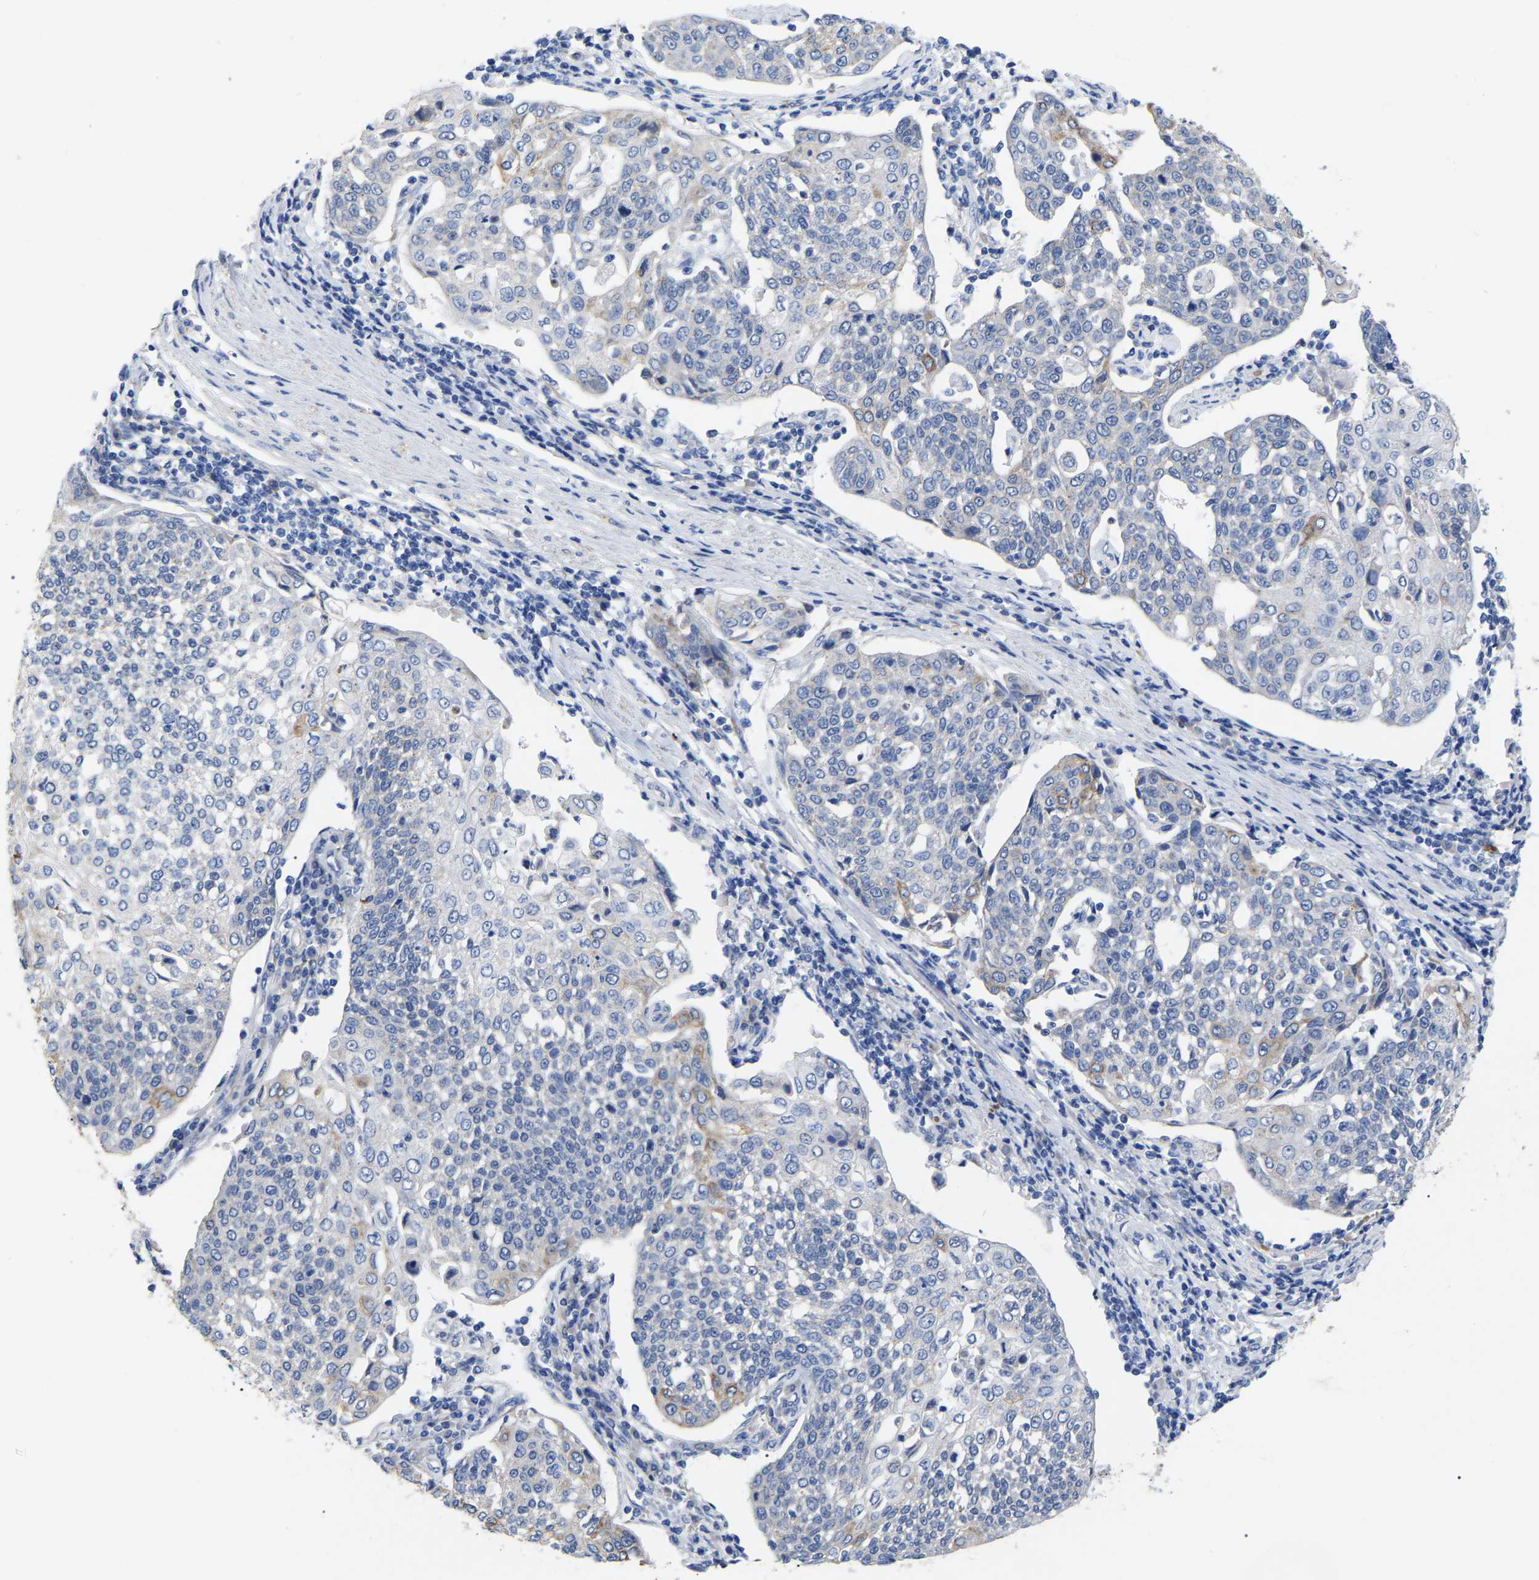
{"staining": {"intensity": "moderate", "quantity": "<25%", "location": "cytoplasmic/membranous"}, "tissue": "cervical cancer", "cell_type": "Tumor cells", "image_type": "cancer", "snomed": [{"axis": "morphology", "description": "Squamous cell carcinoma, NOS"}, {"axis": "topography", "description": "Cervix"}], "caption": "The image shows staining of cervical cancer (squamous cell carcinoma), revealing moderate cytoplasmic/membranous protein expression (brown color) within tumor cells.", "gene": "GDF3", "patient": {"sex": "female", "age": 34}}